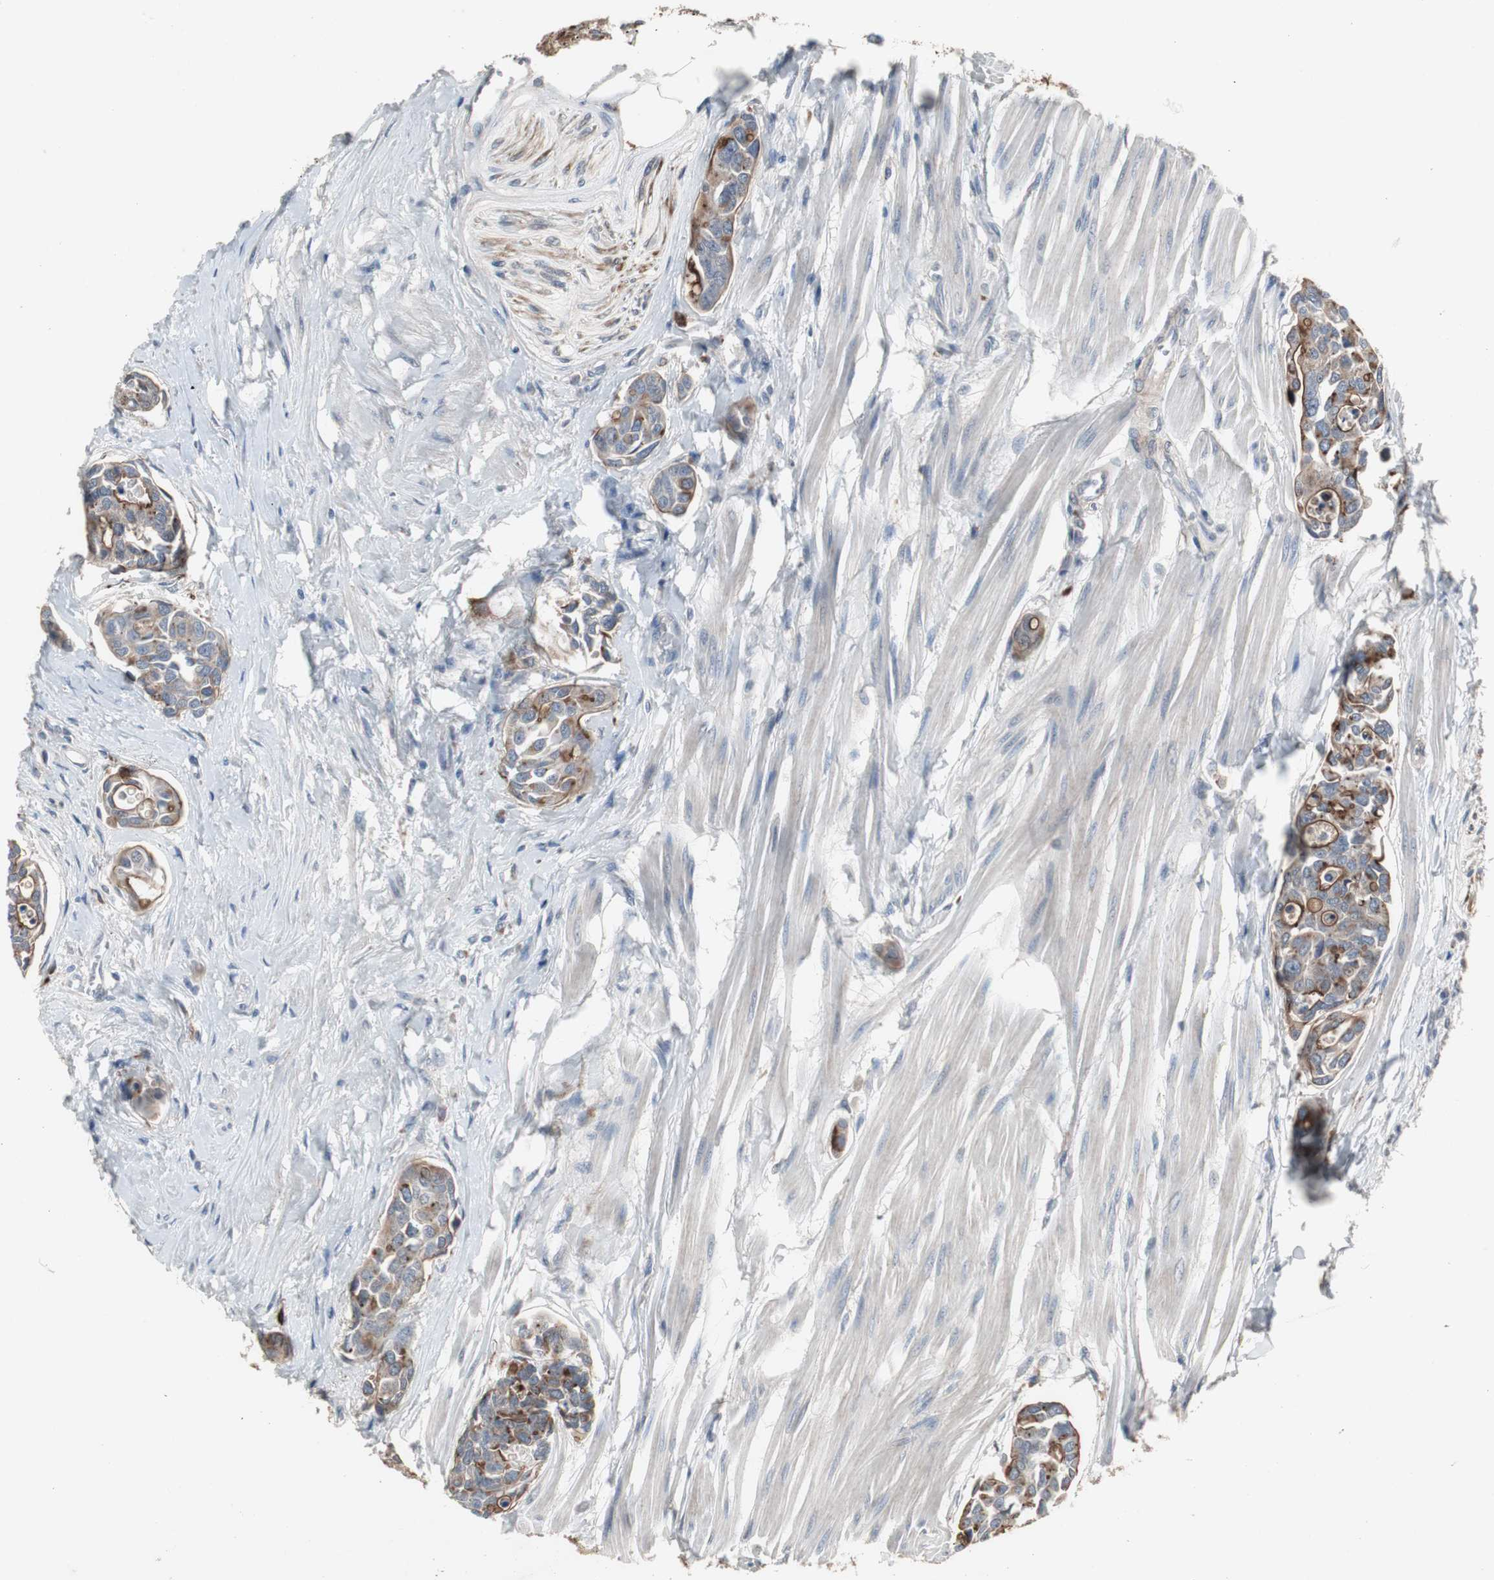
{"staining": {"intensity": "strong", "quantity": ">75%", "location": "cytoplasmic/membranous"}, "tissue": "urothelial cancer", "cell_type": "Tumor cells", "image_type": "cancer", "snomed": [{"axis": "morphology", "description": "Urothelial carcinoma, High grade"}, {"axis": "topography", "description": "Urinary bladder"}], "caption": "There is high levels of strong cytoplasmic/membranous staining in tumor cells of urothelial carcinoma (high-grade), as demonstrated by immunohistochemical staining (brown color).", "gene": "GBA1", "patient": {"sex": "male", "age": 78}}